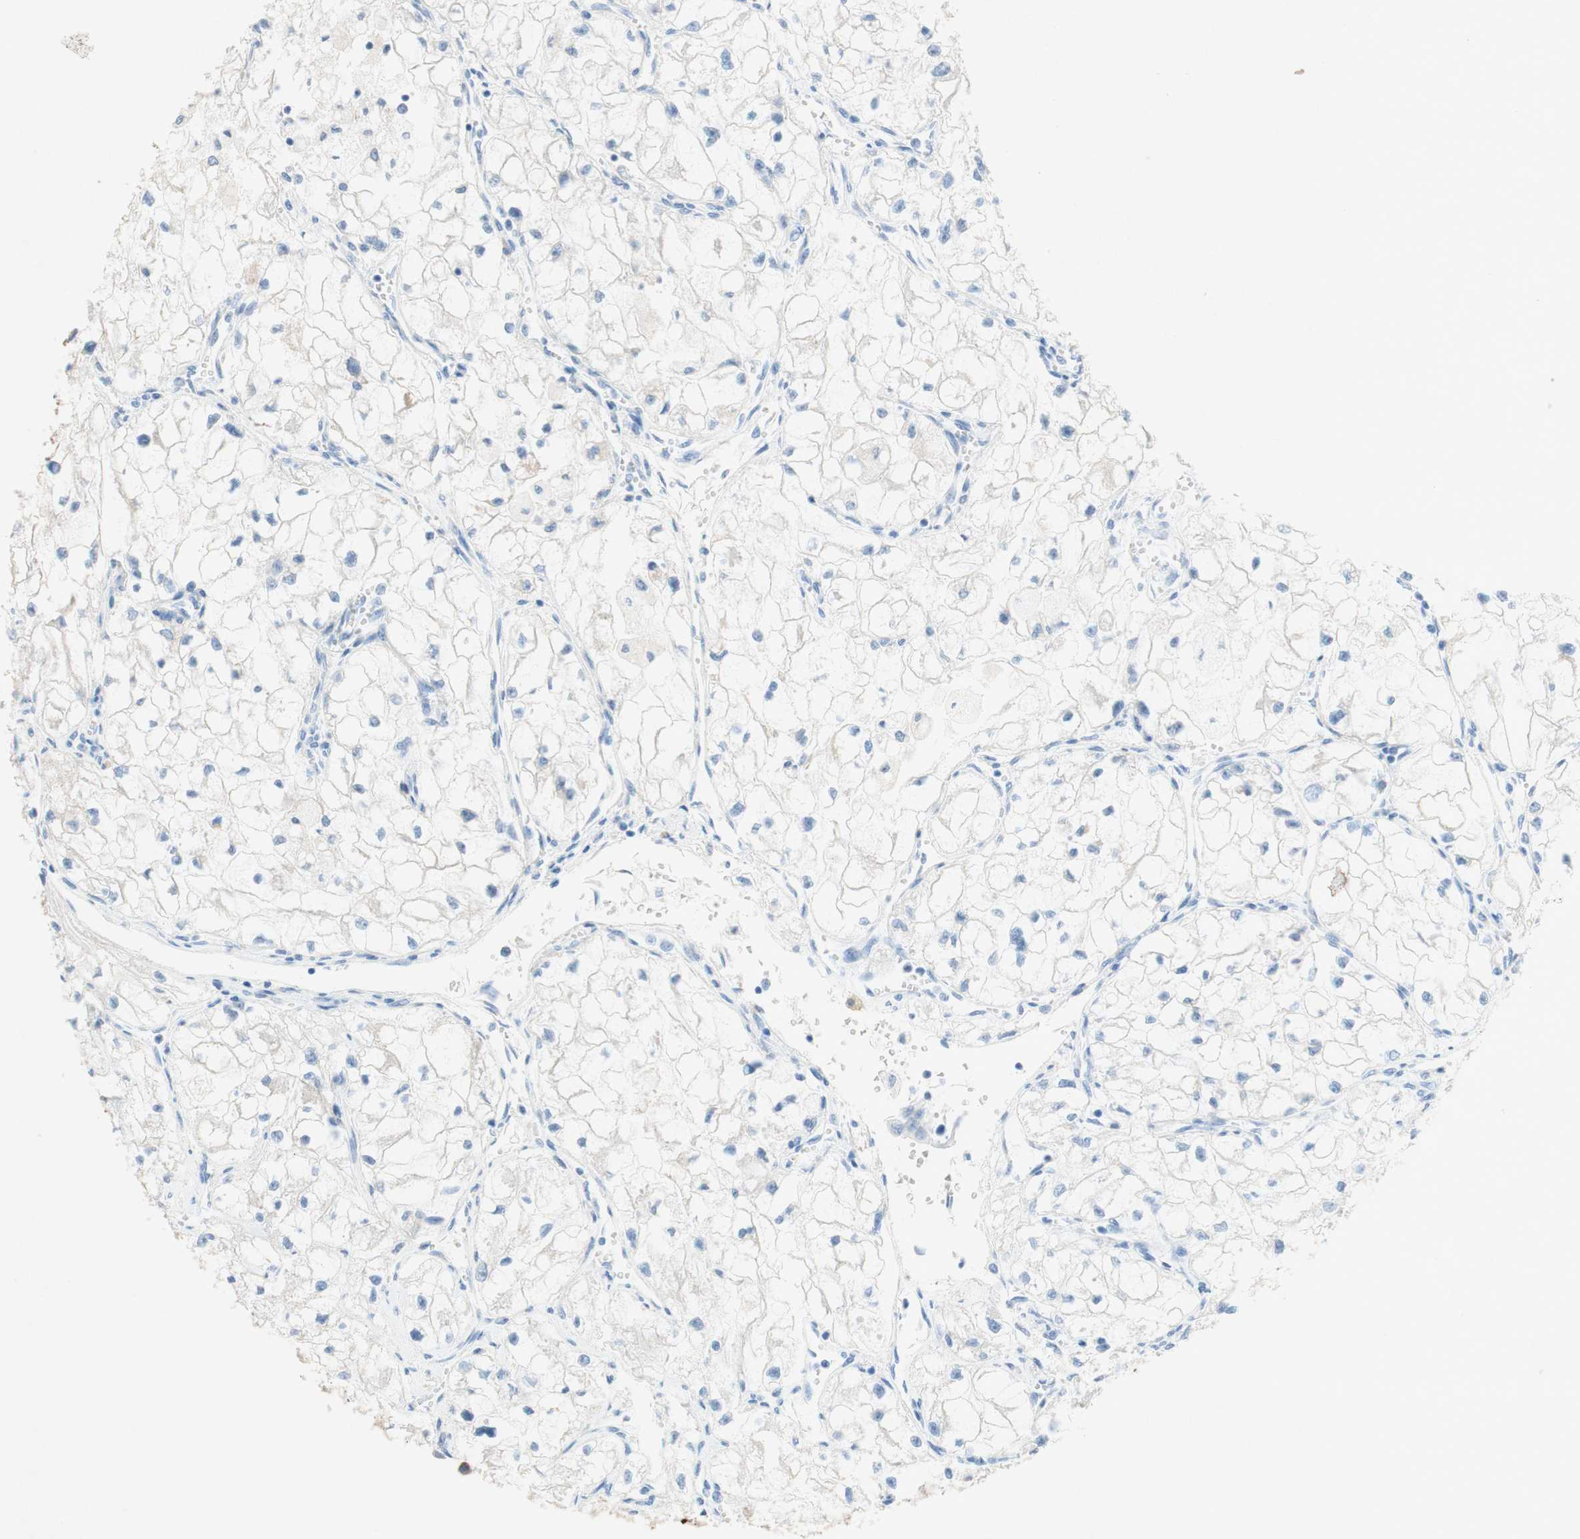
{"staining": {"intensity": "negative", "quantity": "none", "location": "none"}, "tissue": "renal cancer", "cell_type": "Tumor cells", "image_type": "cancer", "snomed": [{"axis": "morphology", "description": "Adenocarcinoma, NOS"}, {"axis": "topography", "description": "Kidney"}], "caption": "DAB (3,3'-diaminobenzidine) immunohistochemical staining of human renal adenocarcinoma displays no significant staining in tumor cells. The staining is performed using DAB (3,3'-diaminobenzidine) brown chromogen with nuclei counter-stained in using hematoxylin.", "gene": "POLR2J3", "patient": {"sex": "female", "age": 70}}